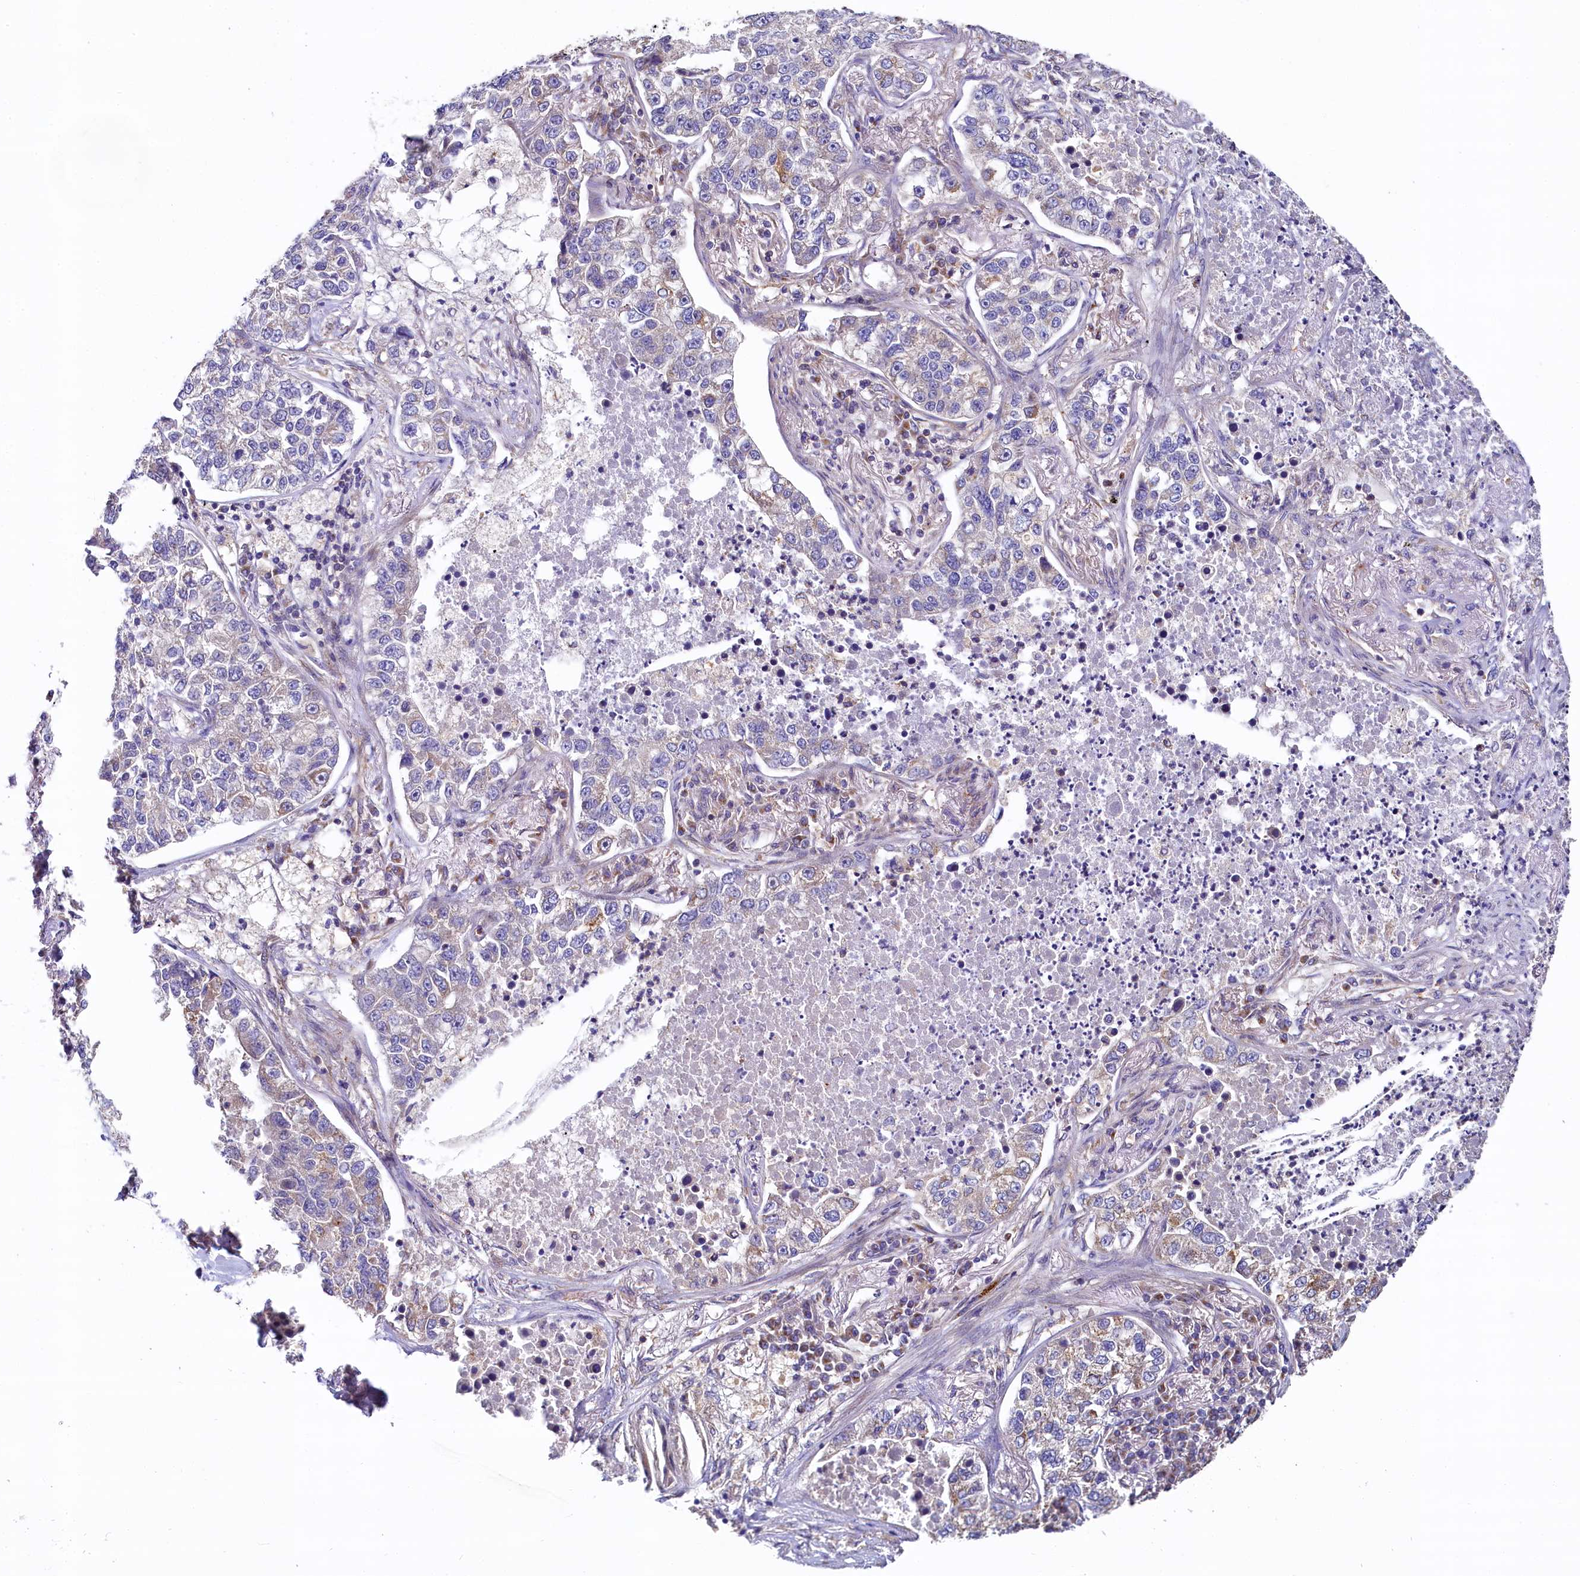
{"staining": {"intensity": "weak", "quantity": "<25%", "location": "cytoplasmic/membranous"}, "tissue": "lung cancer", "cell_type": "Tumor cells", "image_type": "cancer", "snomed": [{"axis": "morphology", "description": "Adenocarcinoma, NOS"}, {"axis": "topography", "description": "Lung"}], "caption": "High magnification brightfield microscopy of lung cancer stained with DAB (3,3'-diaminobenzidine) (brown) and counterstained with hematoxylin (blue): tumor cells show no significant expression.", "gene": "PPIP5K1", "patient": {"sex": "male", "age": 49}}